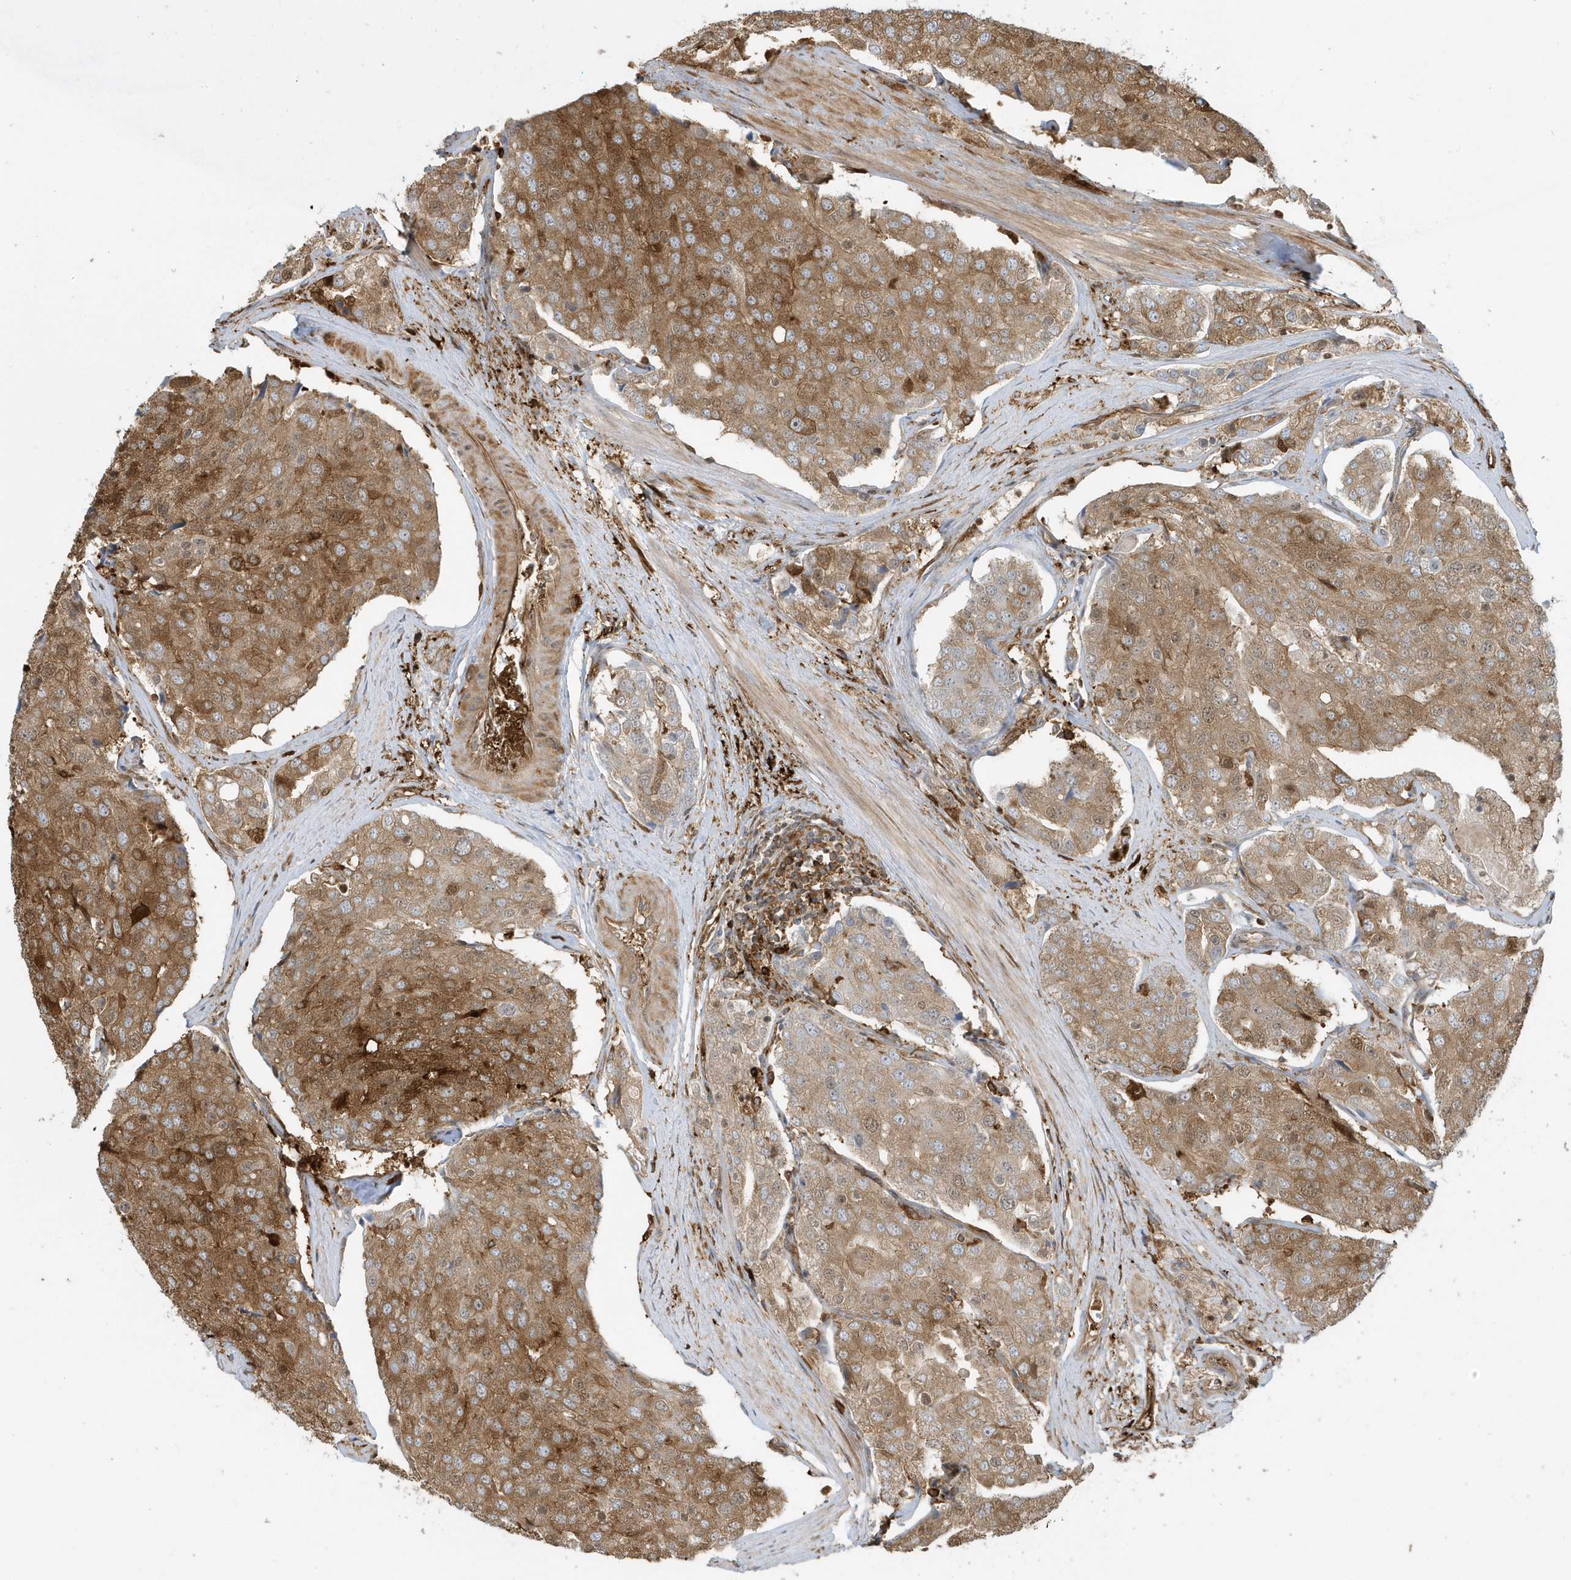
{"staining": {"intensity": "moderate", "quantity": ">75%", "location": "cytoplasmic/membranous"}, "tissue": "prostate cancer", "cell_type": "Tumor cells", "image_type": "cancer", "snomed": [{"axis": "morphology", "description": "Adenocarcinoma, High grade"}, {"axis": "topography", "description": "Prostate"}], "caption": "Prostate high-grade adenocarcinoma tissue reveals moderate cytoplasmic/membranous positivity in approximately >75% of tumor cells, visualized by immunohistochemistry.", "gene": "CLCN6", "patient": {"sex": "male", "age": 50}}